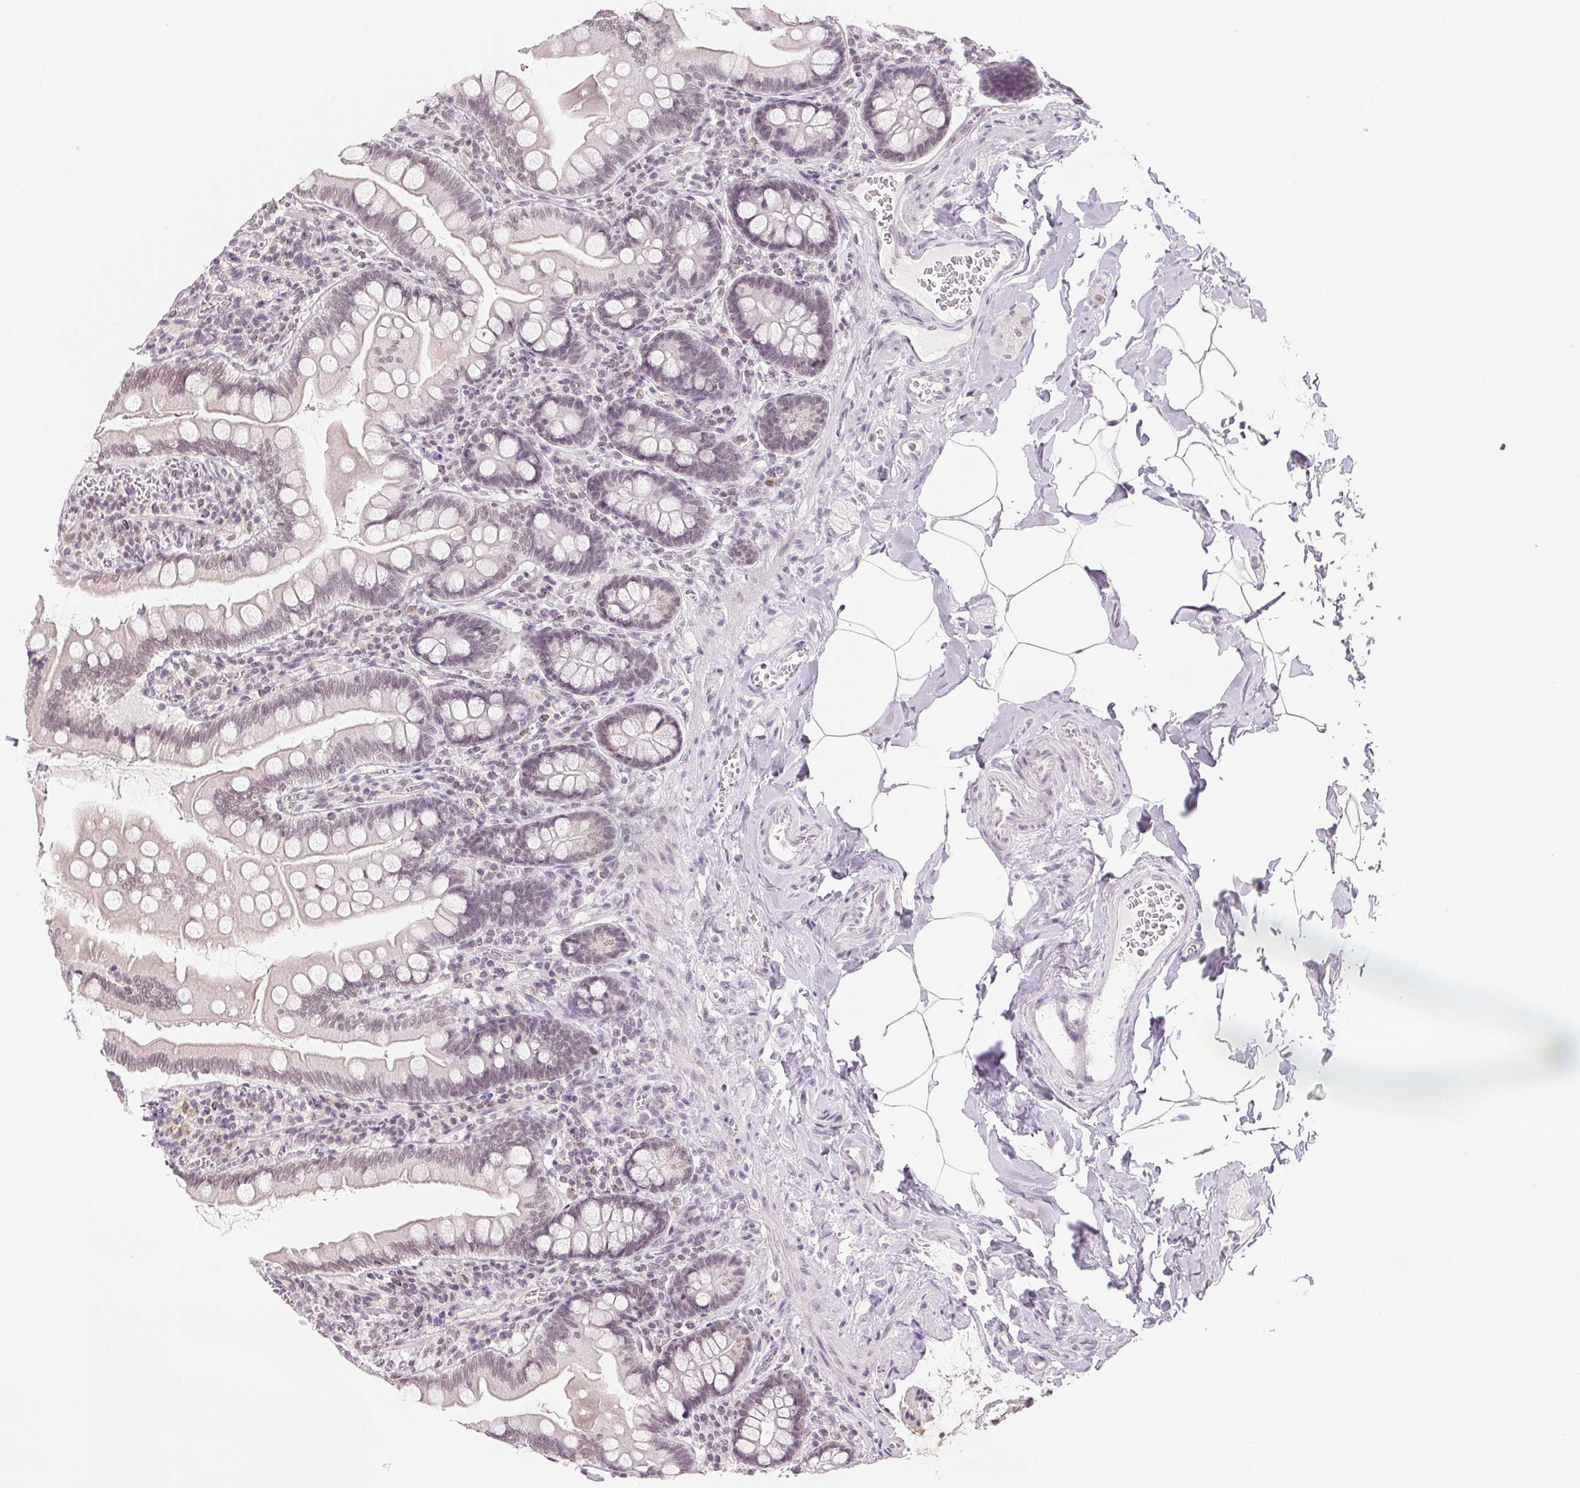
{"staining": {"intensity": "weak", "quantity": "25%-75%", "location": "nuclear"}, "tissue": "small intestine", "cell_type": "Glandular cells", "image_type": "normal", "snomed": [{"axis": "morphology", "description": "Normal tissue, NOS"}, {"axis": "topography", "description": "Small intestine"}], "caption": "Immunohistochemical staining of unremarkable small intestine shows low levels of weak nuclear positivity in approximately 25%-75% of glandular cells.", "gene": "NXF3", "patient": {"sex": "female", "age": 56}}